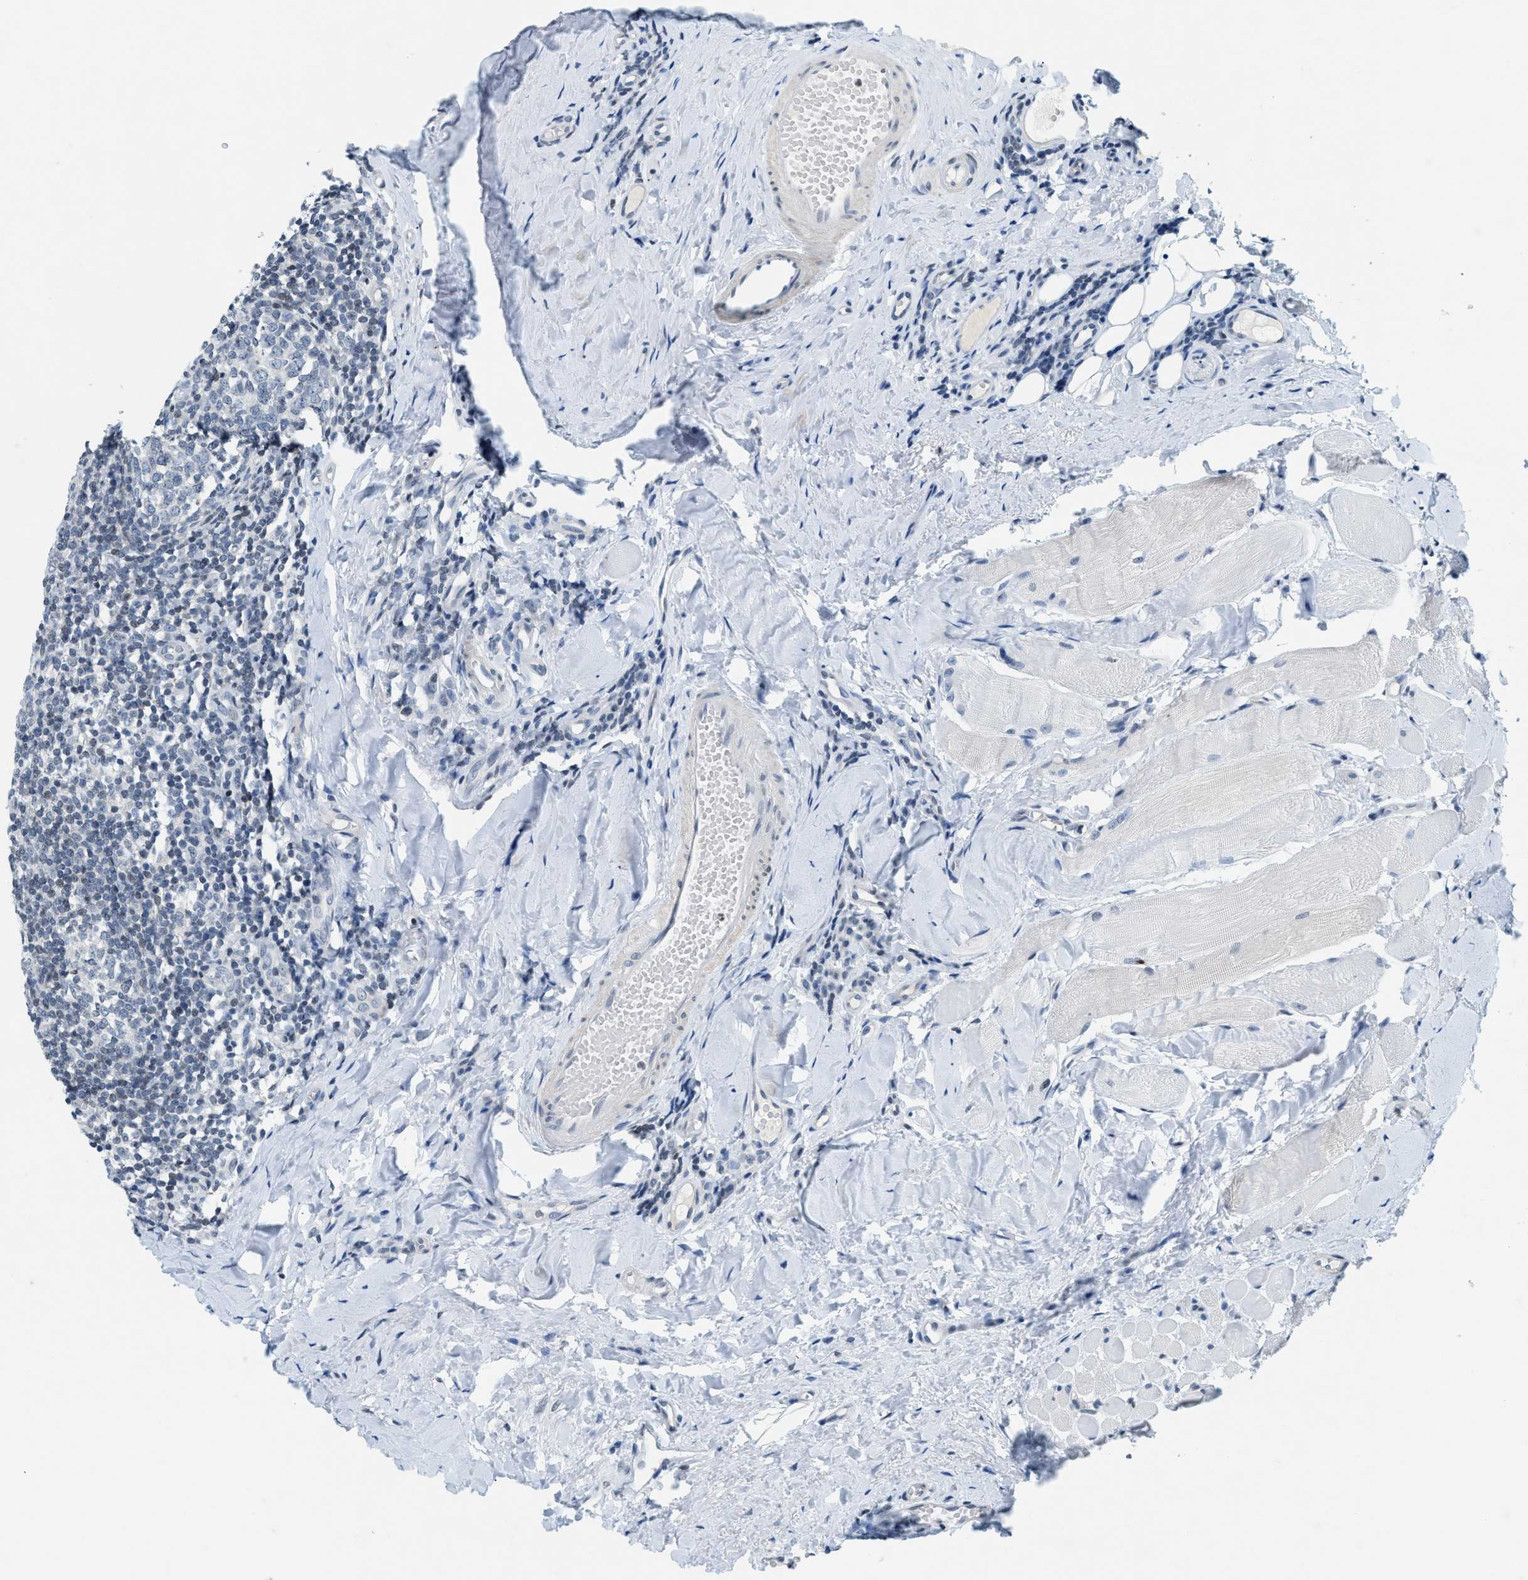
{"staining": {"intensity": "negative", "quantity": "none", "location": "none"}, "tissue": "tonsil", "cell_type": "Germinal center cells", "image_type": "normal", "snomed": [{"axis": "morphology", "description": "Normal tissue, NOS"}, {"axis": "topography", "description": "Tonsil"}], "caption": "Immunohistochemistry (IHC) histopathology image of benign human tonsil stained for a protein (brown), which displays no staining in germinal center cells. The staining was performed using DAB (3,3'-diaminobenzidine) to visualize the protein expression in brown, while the nuclei were stained in blue with hematoxylin (Magnification: 20x).", "gene": "UVRAG", "patient": {"sex": "female", "age": 19}}